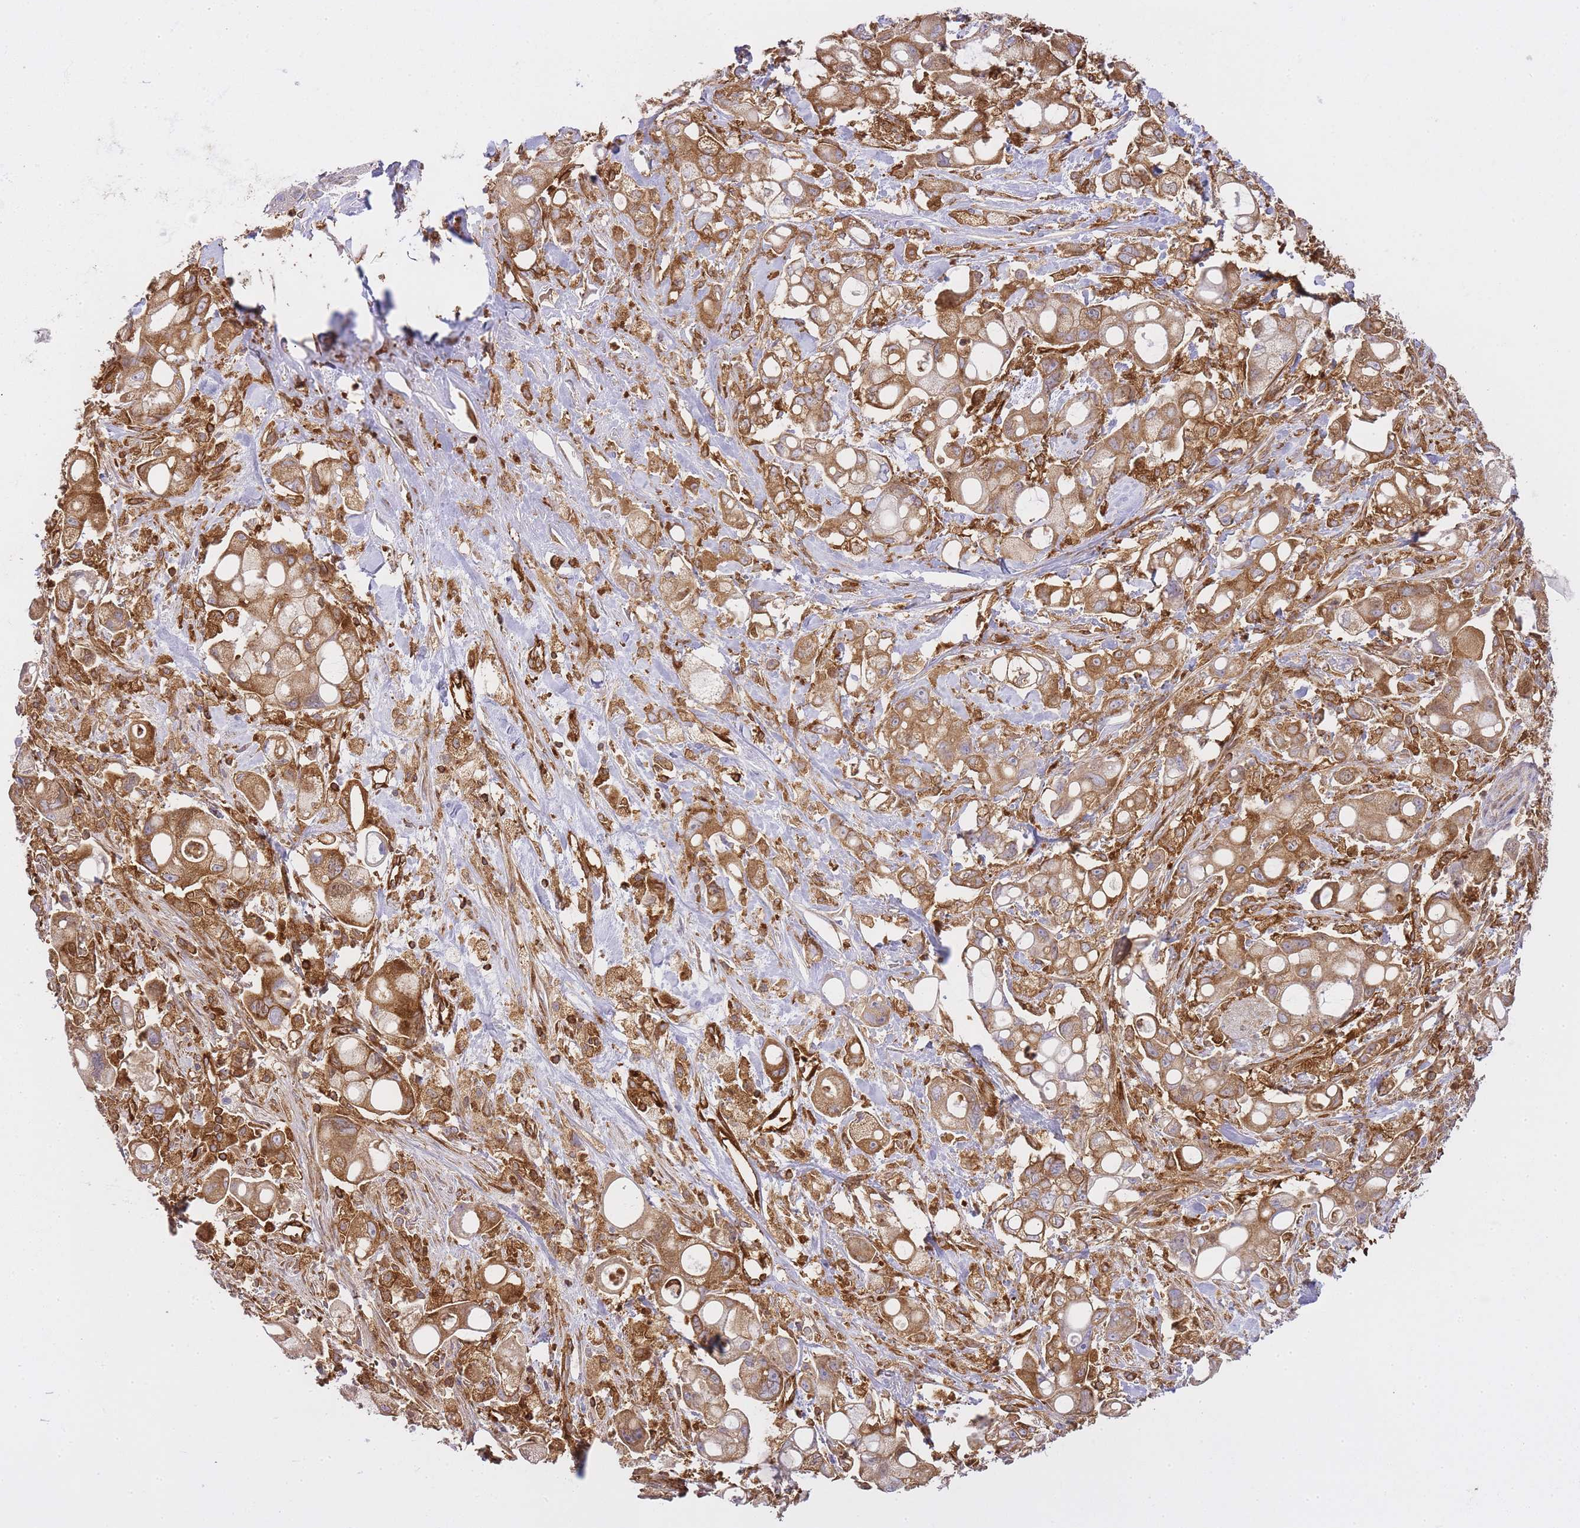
{"staining": {"intensity": "moderate", "quantity": ">75%", "location": "cytoplasmic/membranous"}, "tissue": "pancreatic cancer", "cell_type": "Tumor cells", "image_type": "cancer", "snomed": [{"axis": "morphology", "description": "Adenocarcinoma, NOS"}, {"axis": "topography", "description": "Pancreas"}], "caption": "There is medium levels of moderate cytoplasmic/membranous expression in tumor cells of adenocarcinoma (pancreatic), as demonstrated by immunohistochemical staining (brown color).", "gene": "MSN", "patient": {"sex": "male", "age": 68}}